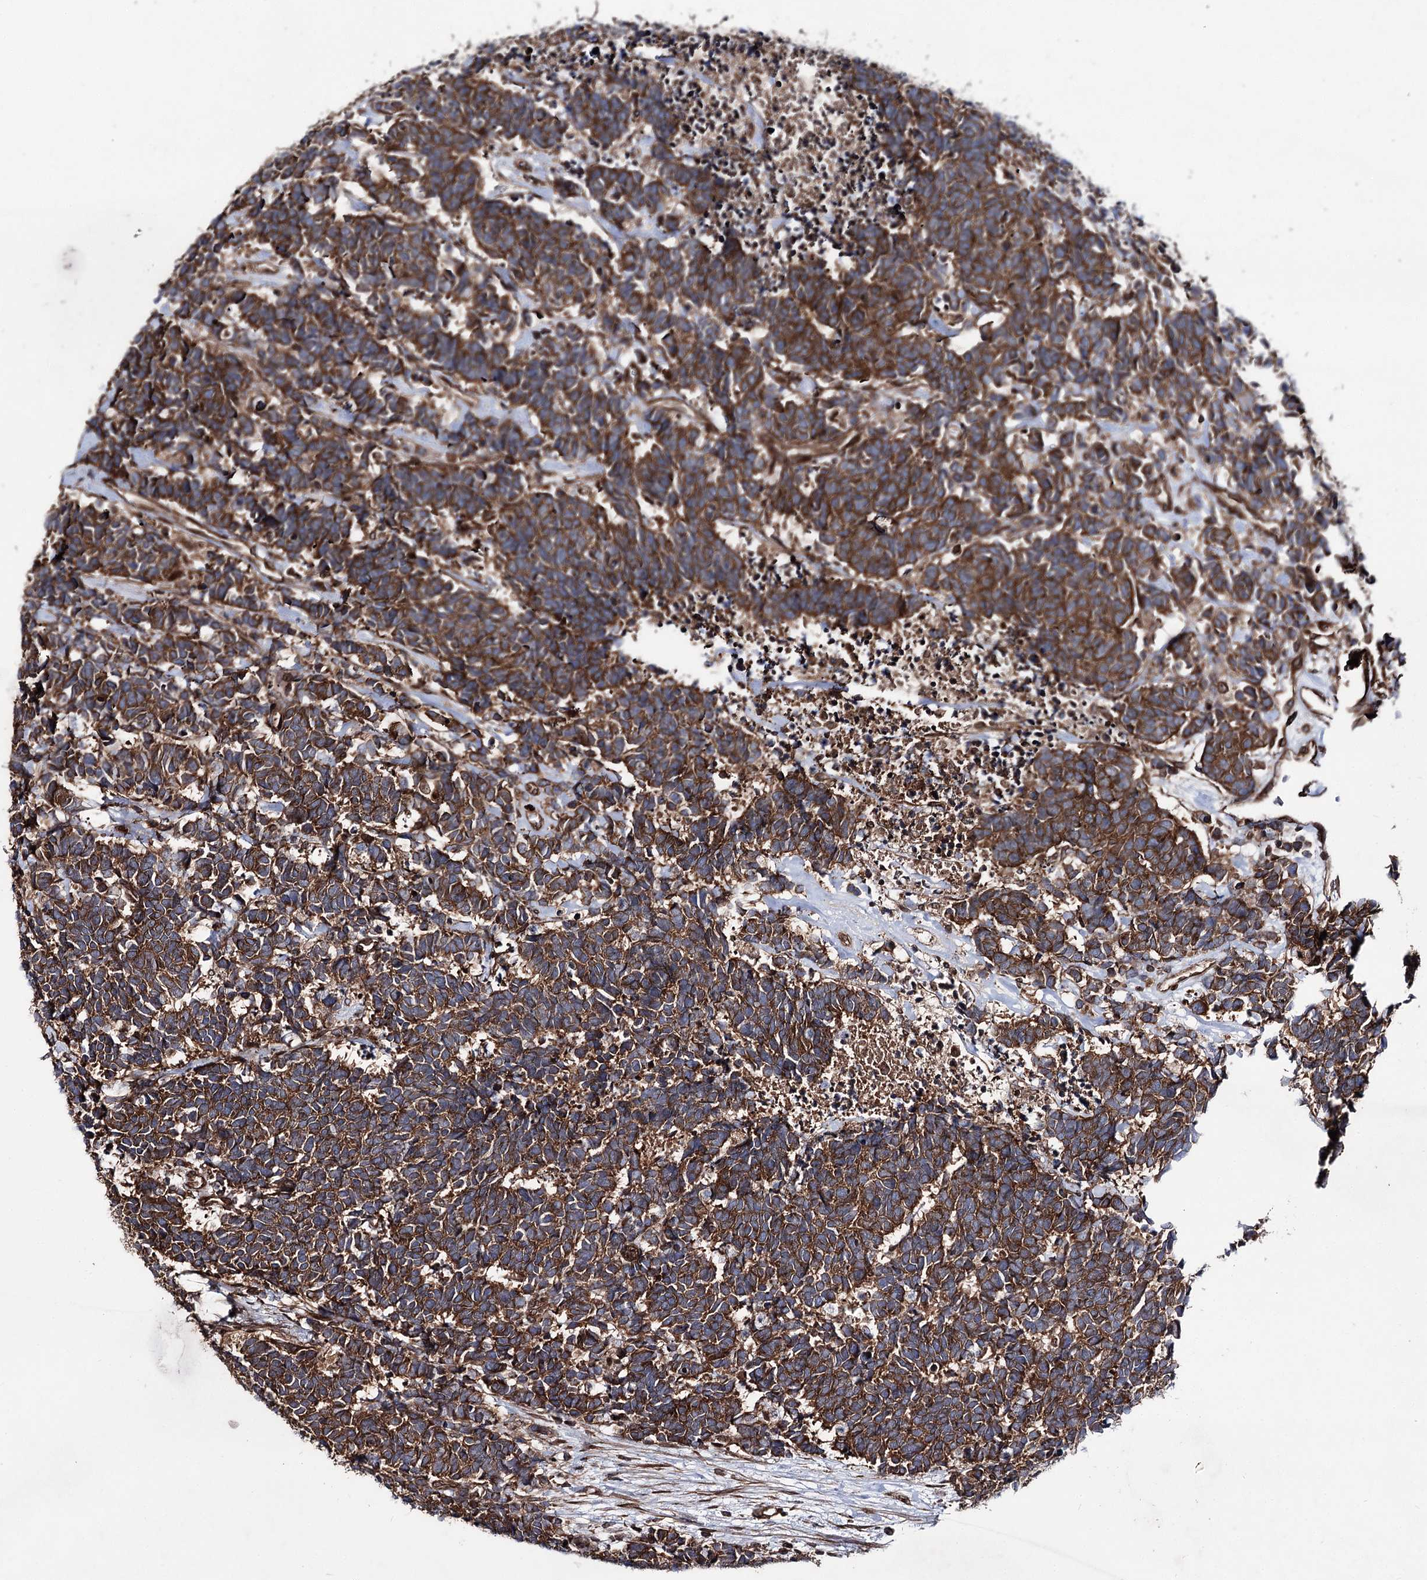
{"staining": {"intensity": "strong", "quantity": ">75%", "location": "cytoplasmic/membranous"}, "tissue": "carcinoid", "cell_type": "Tumor cells", "image_type": "cancer", "snomed": [{"axis": "morphology", "description": "Carcinoma, NOS"}, {"axis": "morphology", "description": "Carcinoid, malignant, NOS"}, {"axis": "topography", "description": "Urinary bladder"}], "caption": "Carcinoma stained for a protein displays strong cytoplasmic/membranous positivity in tumor cells. The staining was performed using DAB, with brown indicating positive protein expression. Nuclei are stained blue with hematoxylin.", "gene": "FGFR1OP2", "patient": {"sex": "male", "age": 57}}